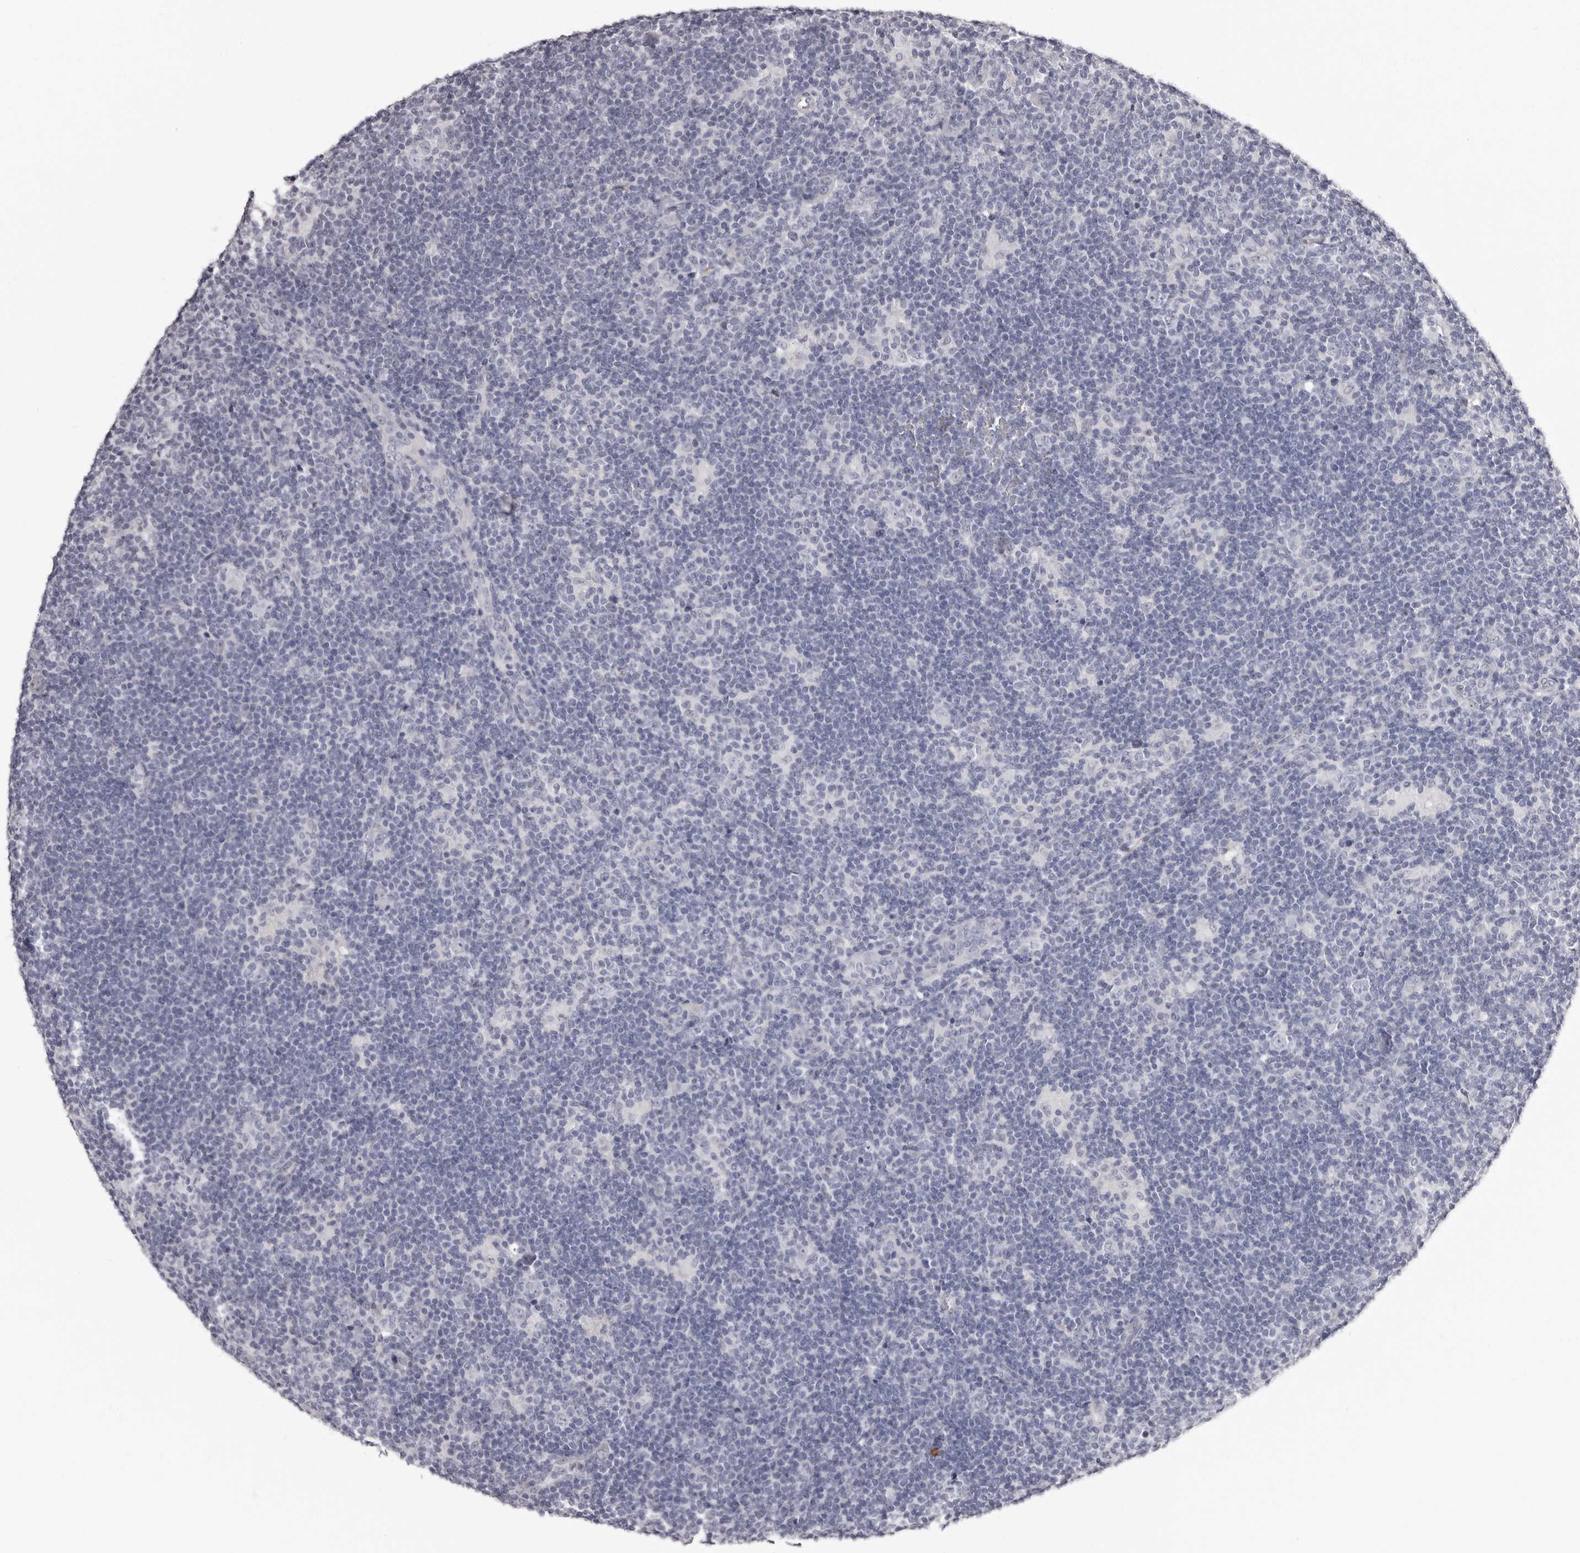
{"staining": {"intensity": "negative", "quantity": "none", "location": "none"}, "tissue": "lymphoma", "cell_type": "Tumor cells", "image_type": "cancer", "snomed": [{"axis": "morphology", "description": "Hodgkin's disease, NOS"}, {"axis": "topography", "description": "Lymph node"}], "caption": "This is an IHC image of lymphoma. There is no expression in tumor cells.", "gene": "TBC1D22B", "patient": {"sex": "female", "age": 57}}